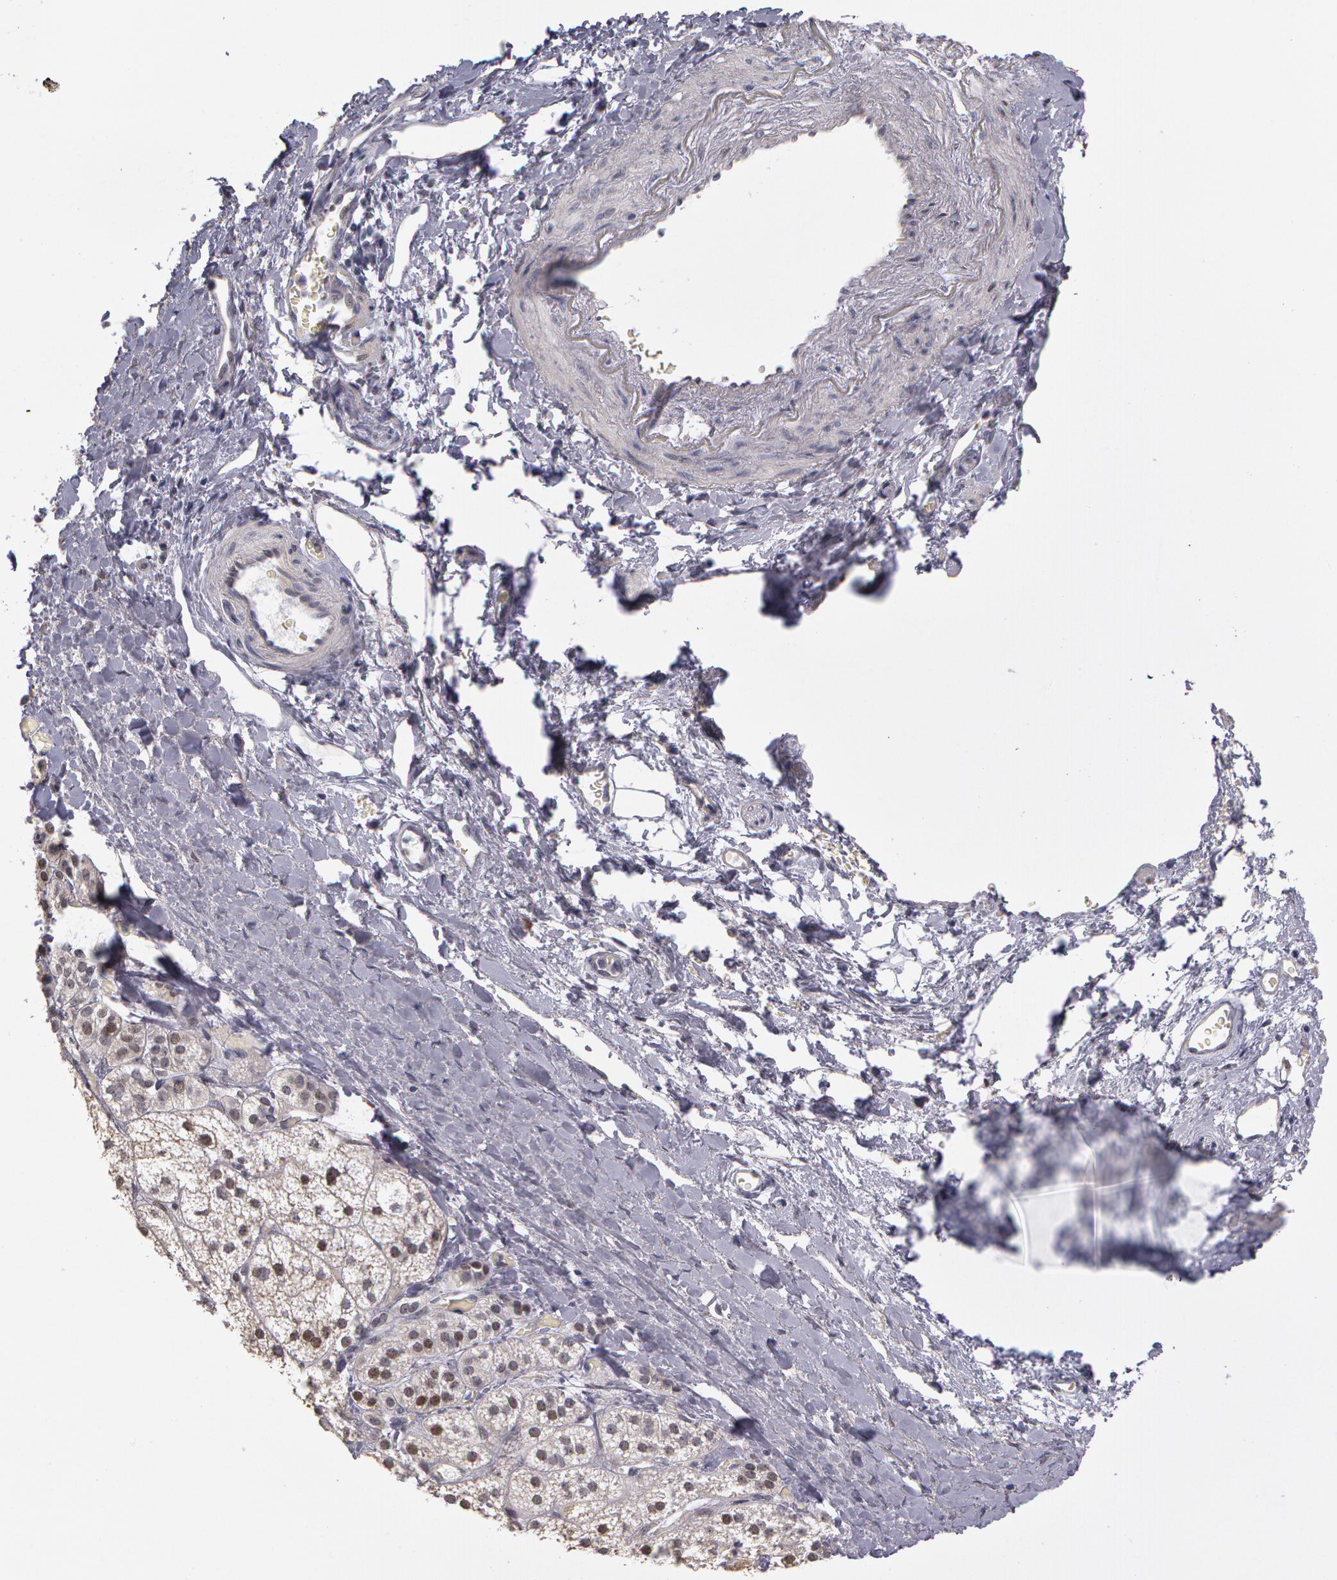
{"staining": {"intensity": "weak", "quantity": "25%-75%", "location": "nuclear"}, "tissue": "adrenal gland", "cell_type": "Glandular cells", "image_type": "normal", "snomed": [{"axis": "morphology", "description": "Normal tissue, NOS"}, {"axis": "topography", "description": "Adrenal gland"}], "caption": "High-power microscopy captured an immunohistochemistry image of benign adrenal gland, revealing weak nuclear staining in about 25%-75% of glandular cells.", "gene": "PRICKLE1", "patient": {"sex": "female", "age": 60}}